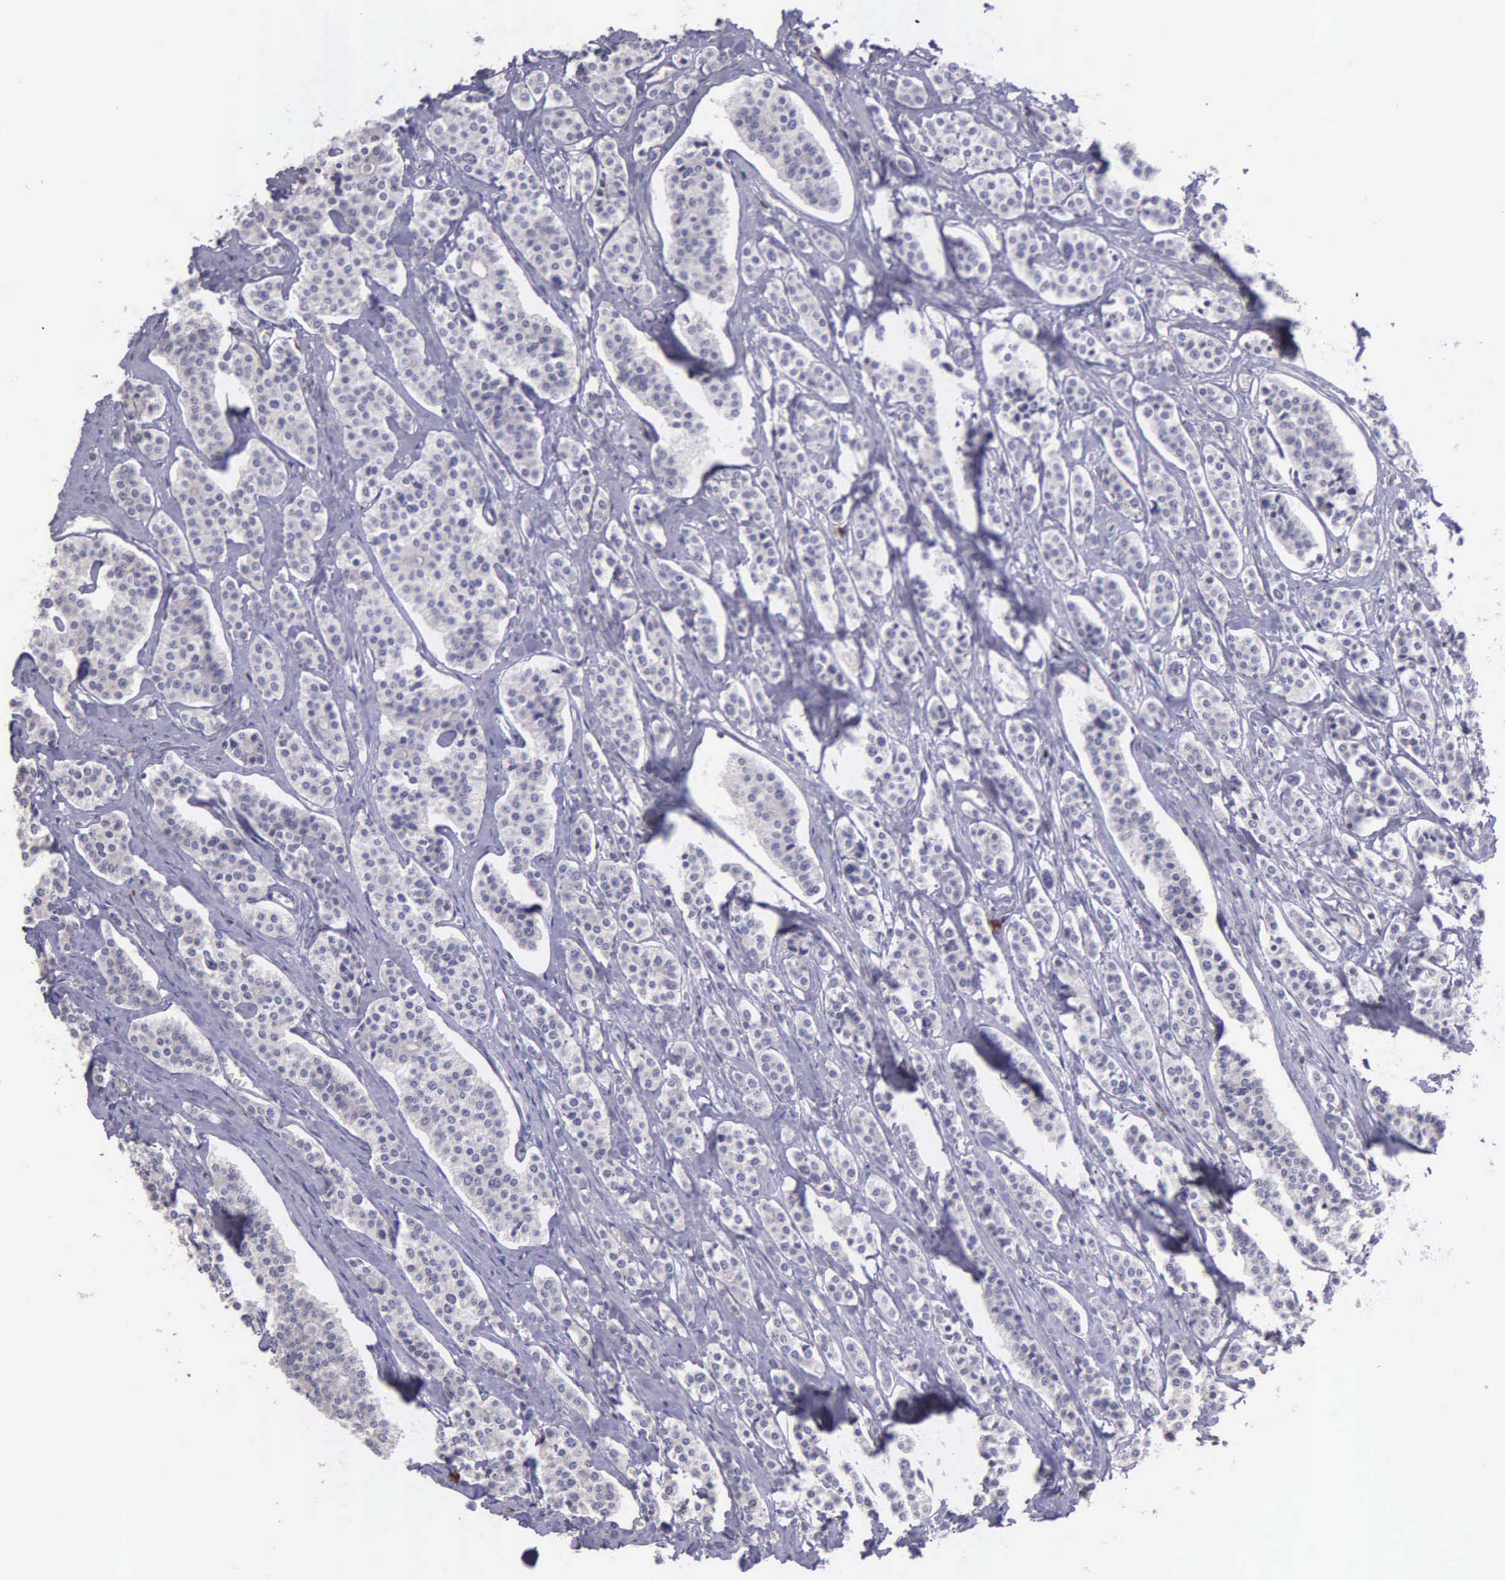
{"staining": {"intensity": "negative", "quantity": "none", "location": "none"}, "tissue": "carcinoid", "cell_type": "Tumor cells", "image_type": "cancer", "snomed": [{"axis": "morphology", "description": "Carcinoid, malignant, NOS"}, {"axis": "topography", "description": "Small intestine"}], "caption": "Carcinoid was stained to show a protein in brown. There is no significant positivity in tumor cells.", "gene": "MCM5", "patient": {"sex": "male", "age": 63}}